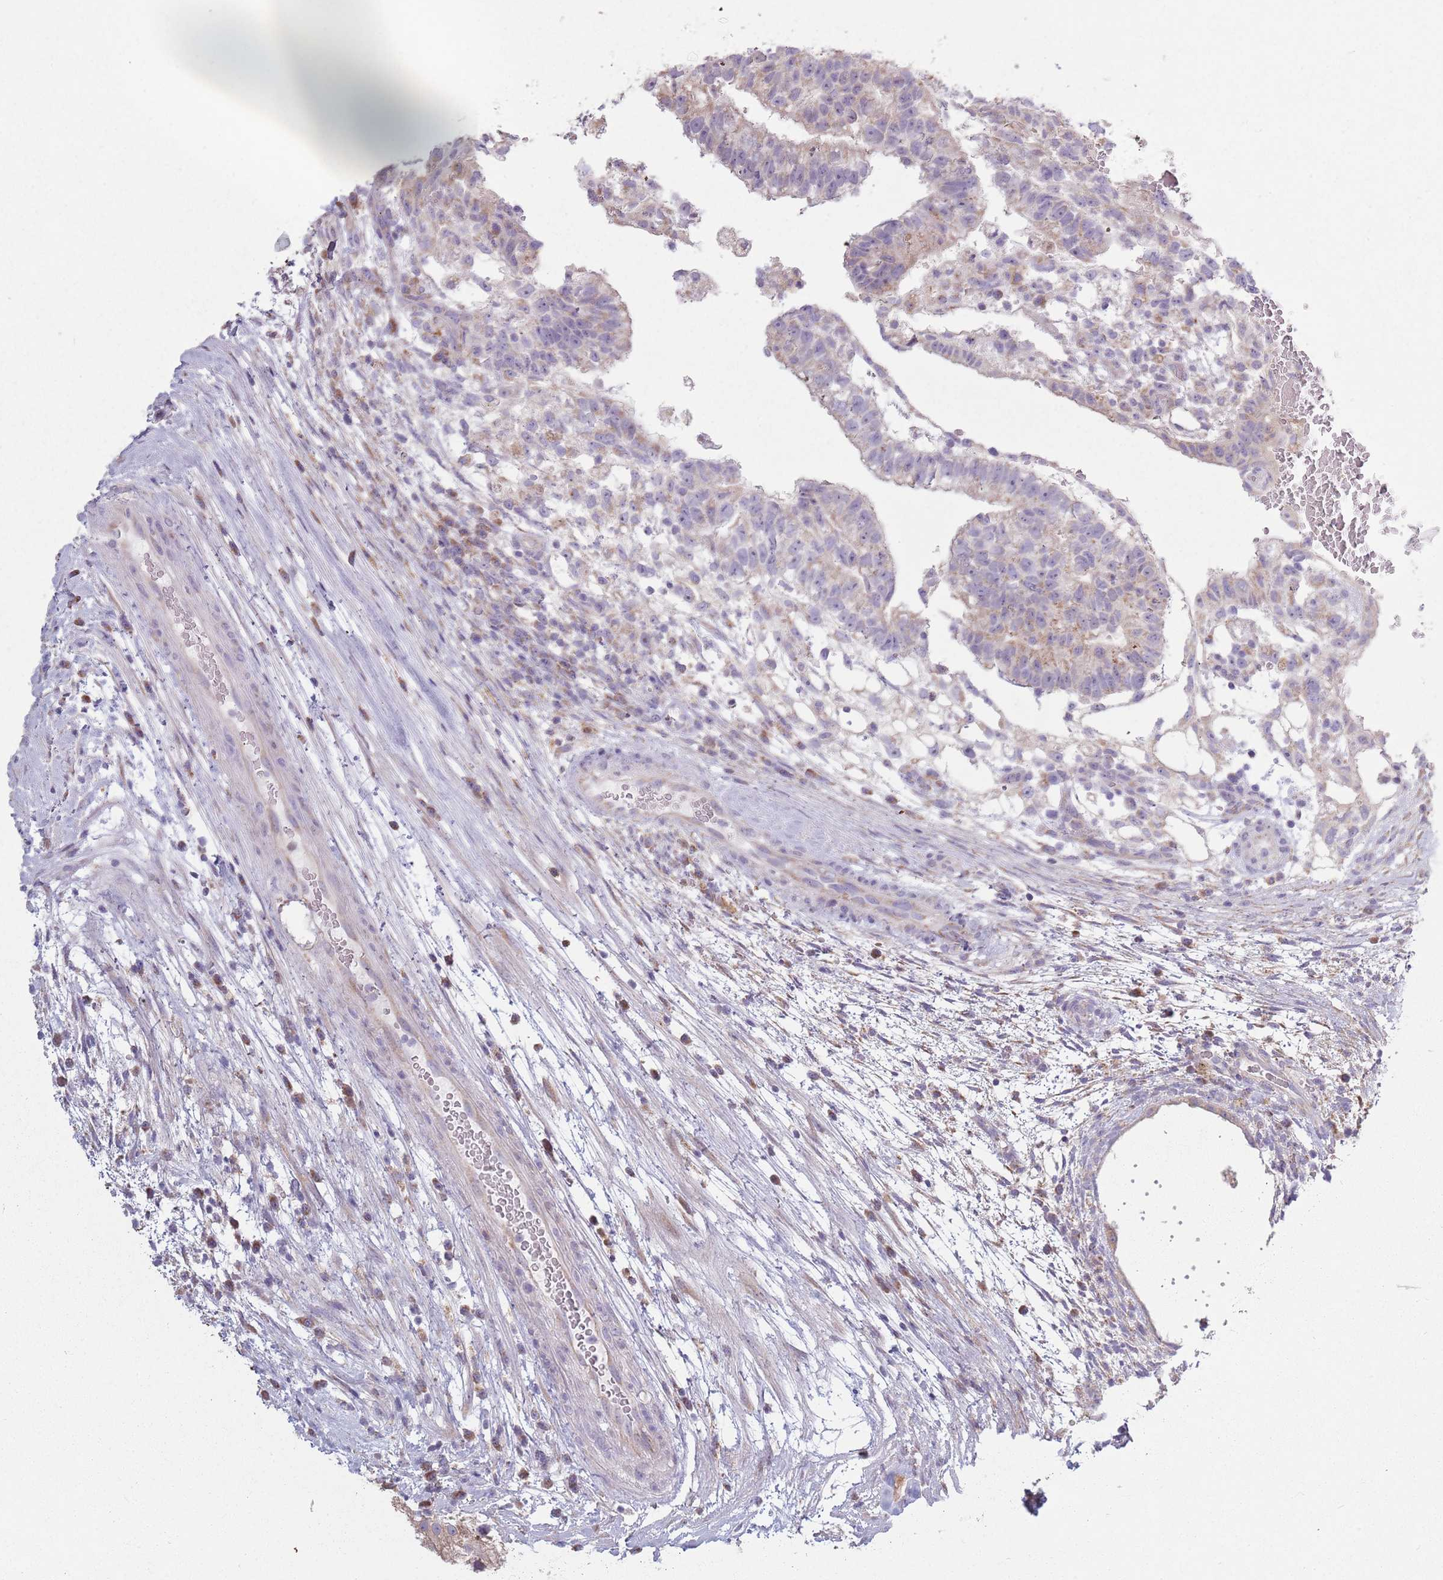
{"staining": {"intensity": "moderate", "quantity": "<25%", "location": "cytoplasmic/membranous"}, "tissue": "testis cancer", "cell_type": "Tumor cells", "image_type": "cancer", "snomed": [{"axis": "morphology", "description": "Normal tissue, NOS"}, {"axis": "morphology", "description": "Carcinoma, Embryonal, NOS"}, {"axis": "topography", "description": "Testis"}], "caption": "Embryonal carcinoma (testis) stained with DAB immunohistochemistry shows low levels of moderate cytoplasmic/membranous positivity in about <25% of tumor cells. (IHC, brightfield microscopy, high magnification).", "gene": "COQ5", "patient": {"sex": "male", "age": 32}}